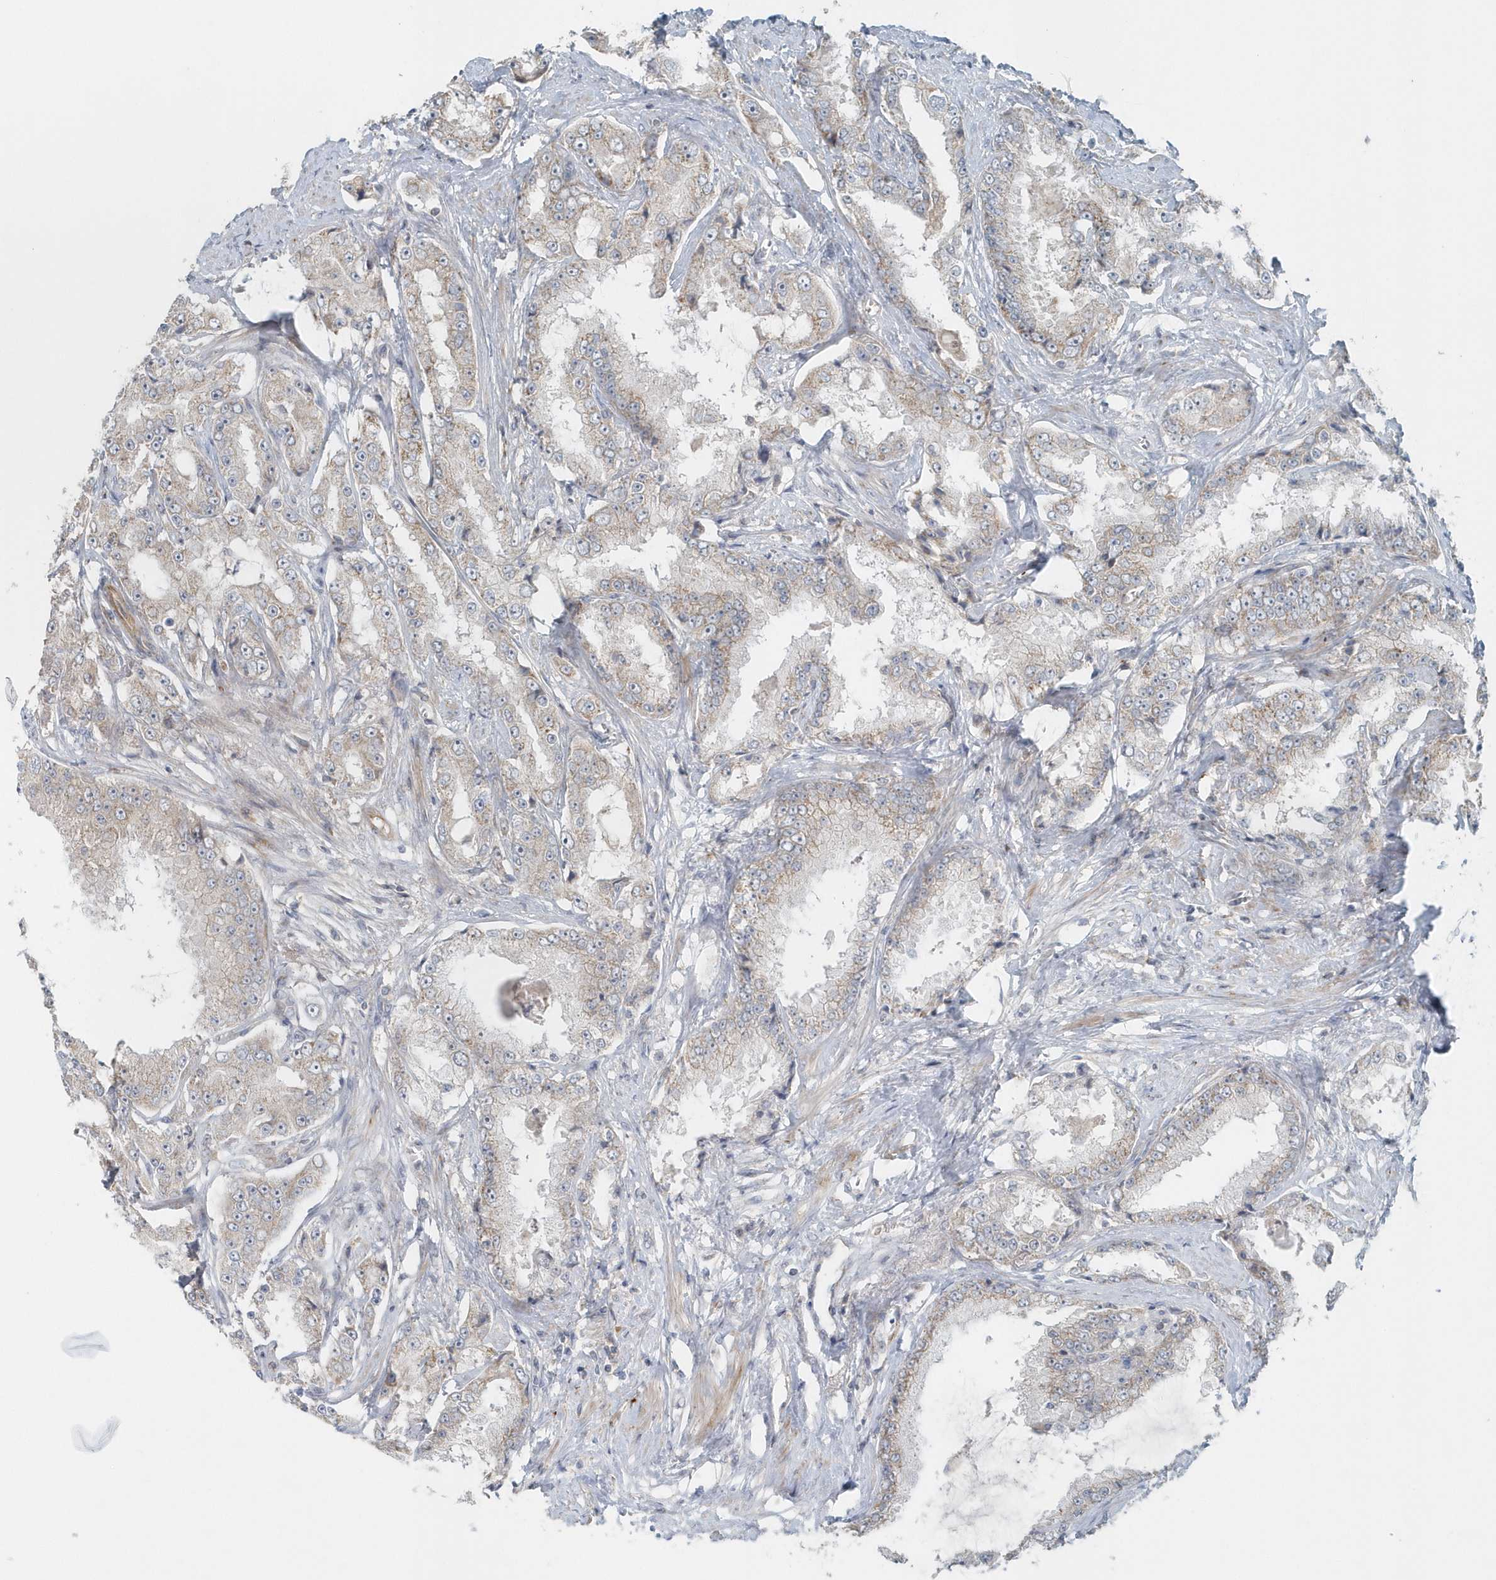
{"staining": {"intensity": "weak", "quantity": "<25%", "location": "cytoplasmic/membranous"}, "tissue": "prostate cancer", "cell_type": "Tumor cells", "image_type": "cancer", "snomed": [{"axis": "morphology", "description": "Adenocarcinoma, High grade"}, {"axis": "topography", "description": "Prostate"}], "caption": "Human prostate cancer (adenocarcinoma (high-grade)) stained for a protein using immunohistochemistry reveals no expression in tumor cells.", "gene": "MMUT", "patient": {"sex": "male", "age": 73}}